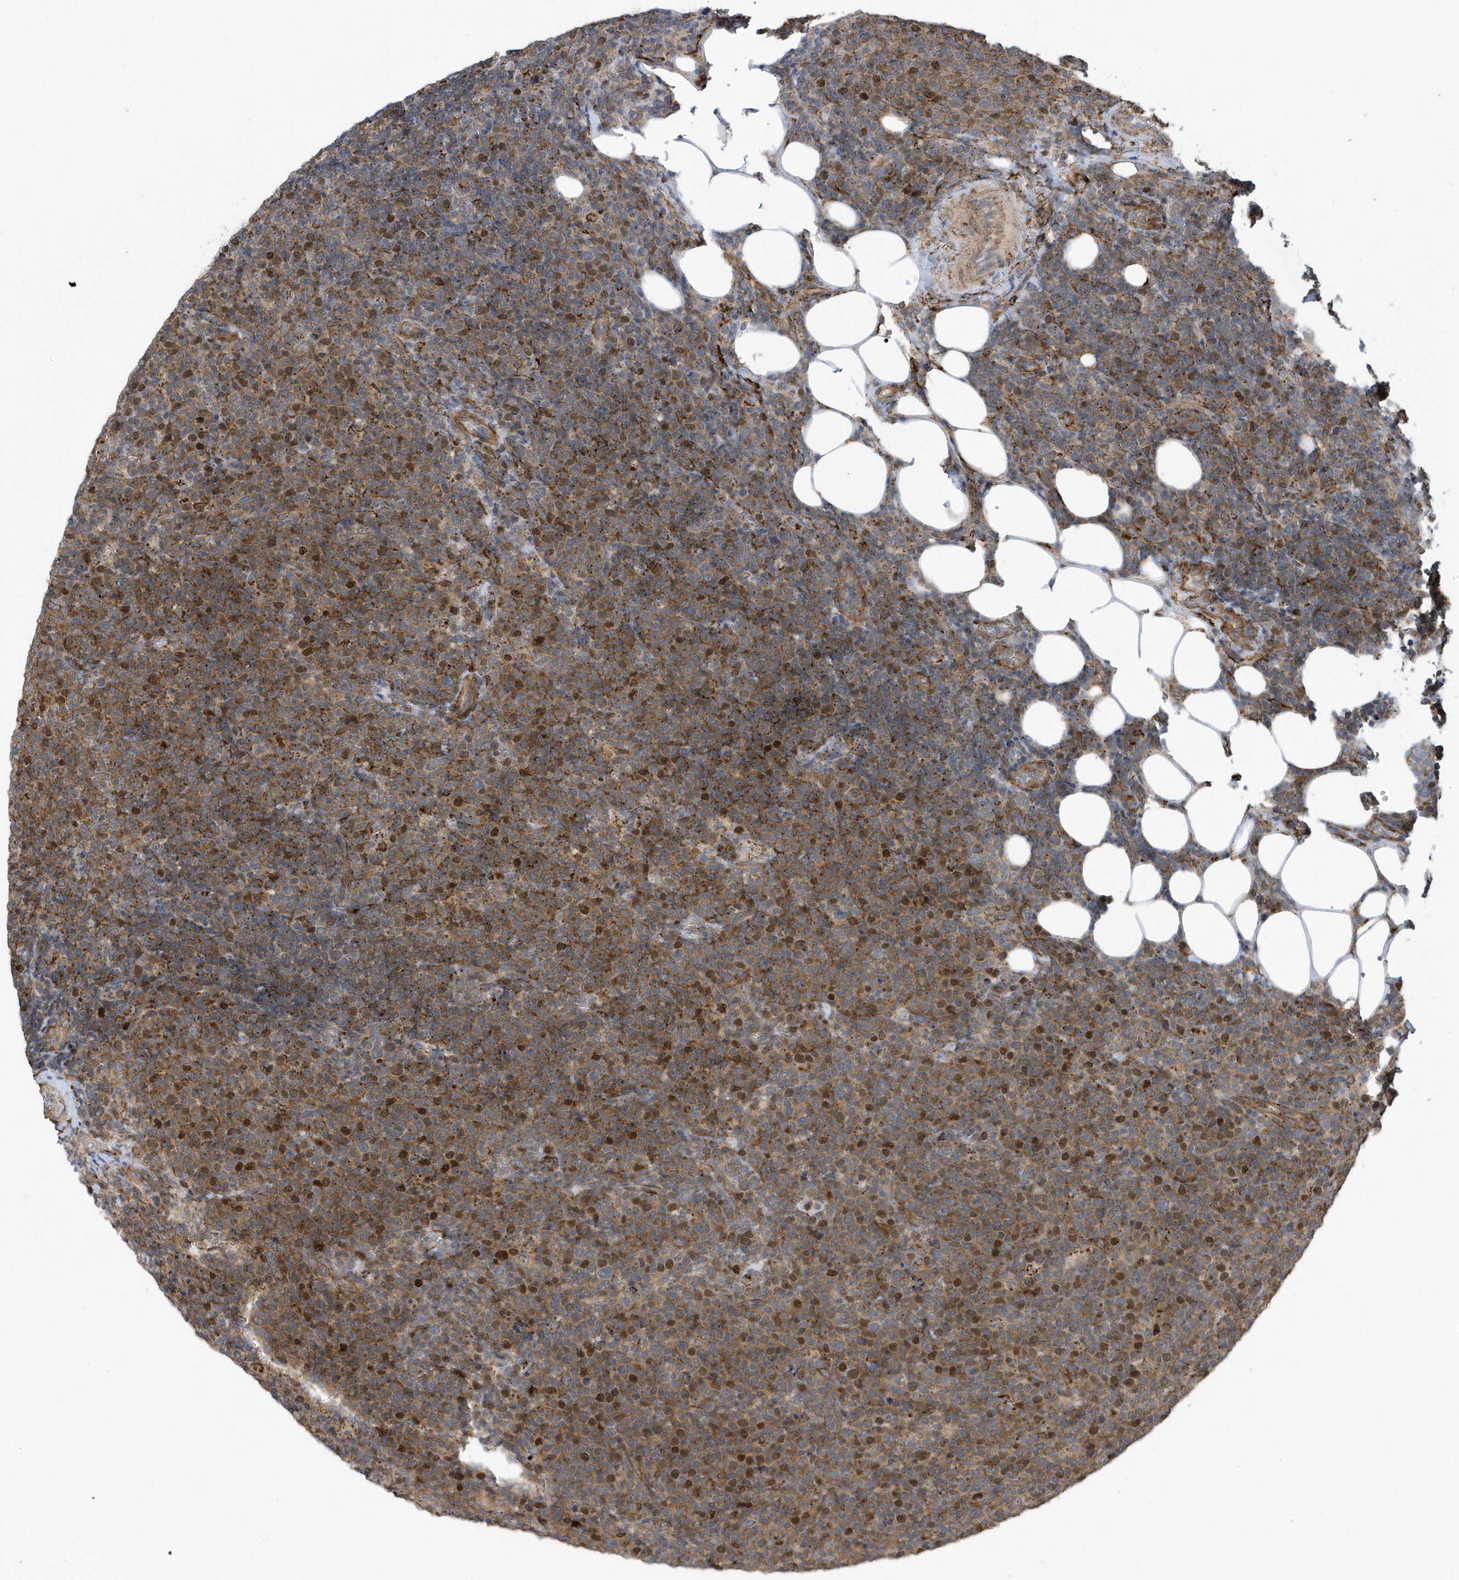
{"staining": {"intensity": "strong", "quantity": "25%-75%", "location": "cytoplasmic/membranous,nuclear"}, "tissue": "lymphoma", "cell_type": "Tumor cells", "image_type": "cancer", "snomed": [{"axis": "morphology", "description": "Malignant lymphoma, non-Hodgkin's type, High grade"}, {"axis": "topography", "description": "Lymph node"}], "caption": "IHC of human lymphoma displays high levels of strong cytoplasmic/membranous and nuclear staining in about 25%-75% of tumor cells. Immunohistochemistry (ihc) stains the protein in brown and the nuclei are stained blue.", "gene": "HRH4", "patient": {"sex": "male", "age": 61}}